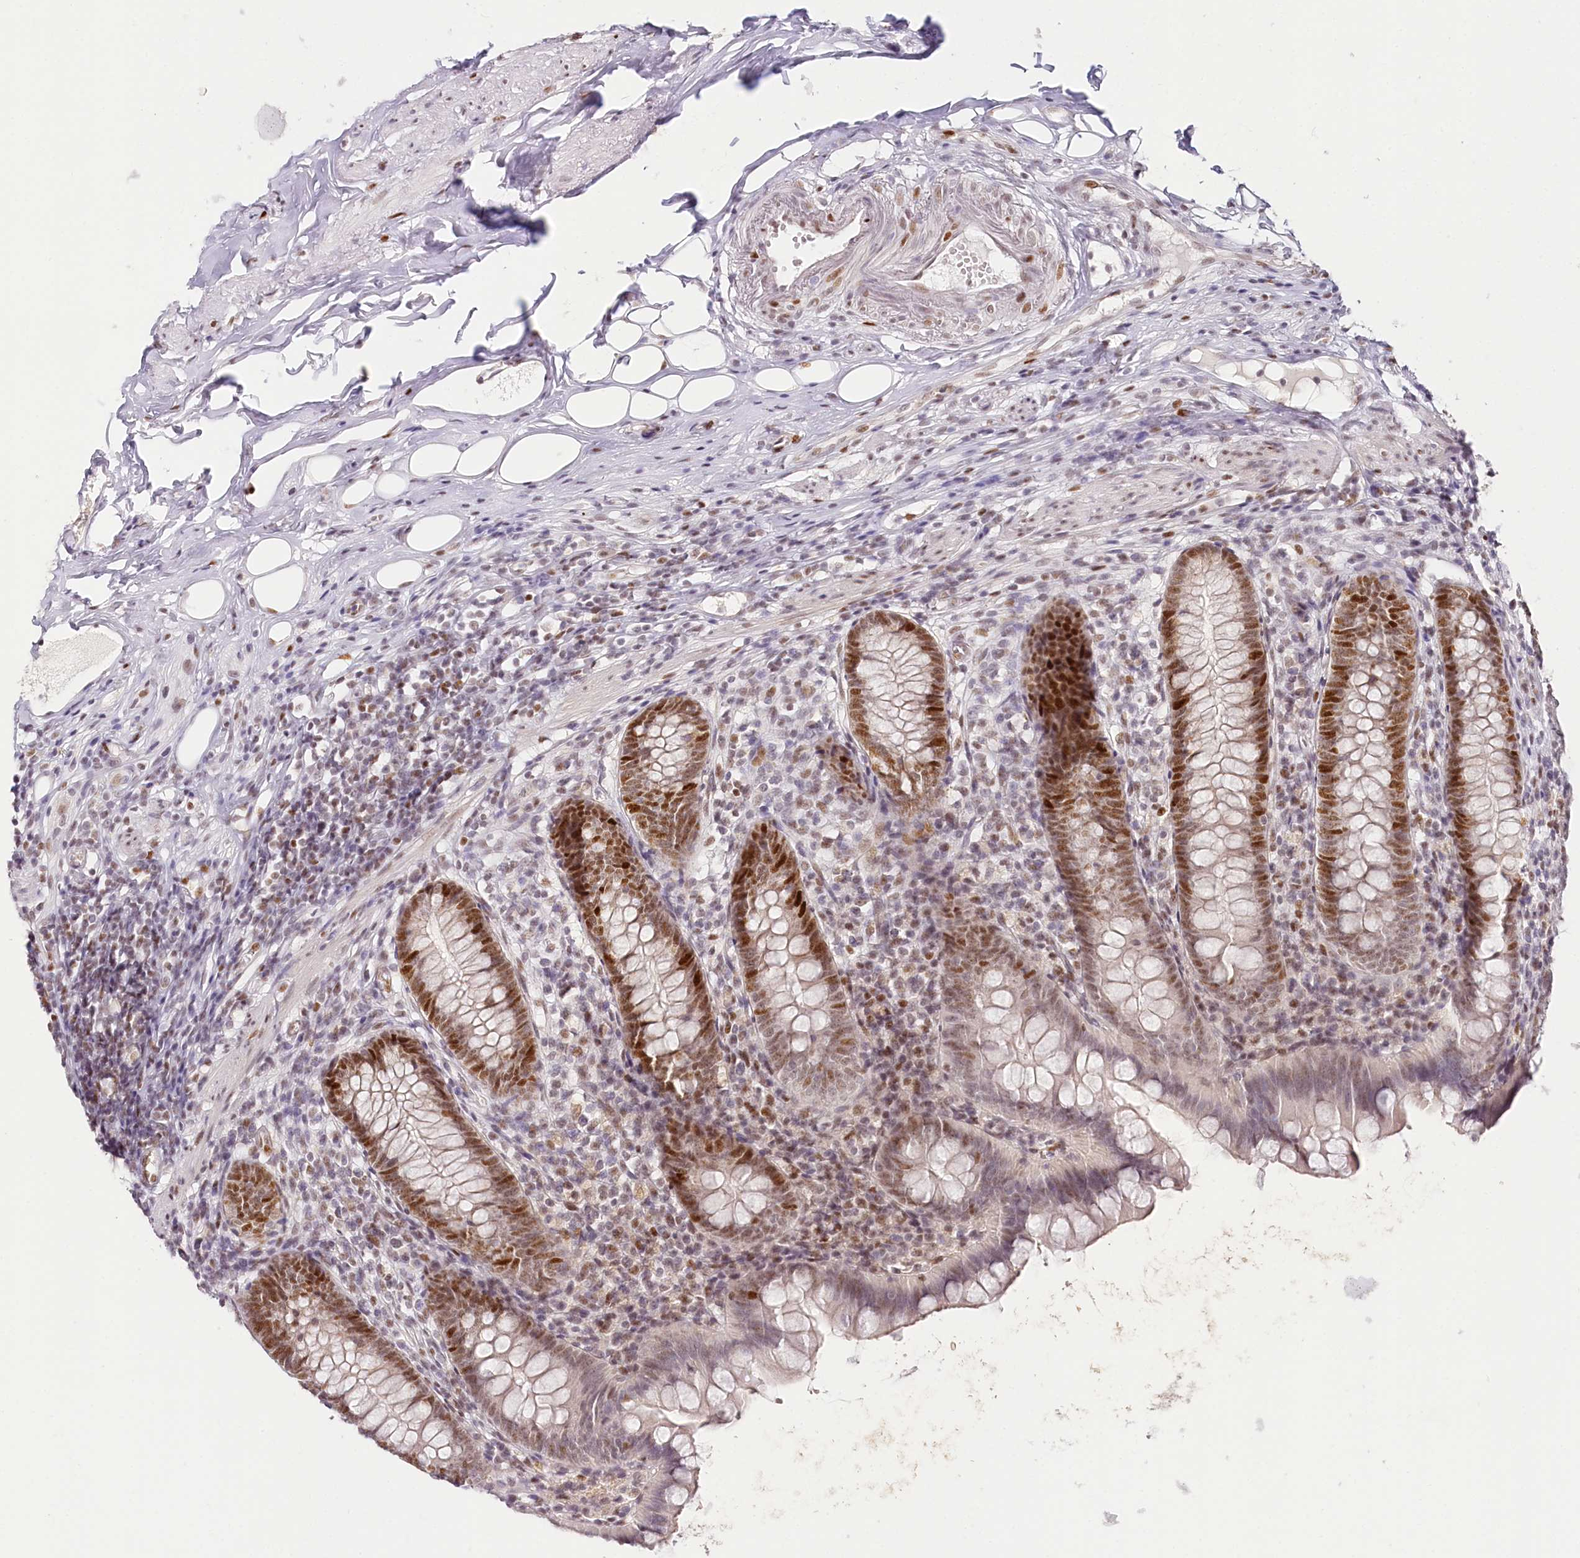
{"staining": {"intensity": "moderate", "quantity": ">75%", "location": "nuclear"}, "tissue": "appendix", "cell_type": "Glandular cells", "image_type": "normal", "snomed": [{"axis": "morphology", "description": "Normal tissue, NOS"}, {"axis": "topography", "description": "Appendix"}], "caption": "DAB immunohistochemical staining of benign human appendix demonstrates moderate nuclear protein staining in approximately >75% of glandular cells.", "gene": "TP53", "patient": {"sex": "female", "age": 62}}